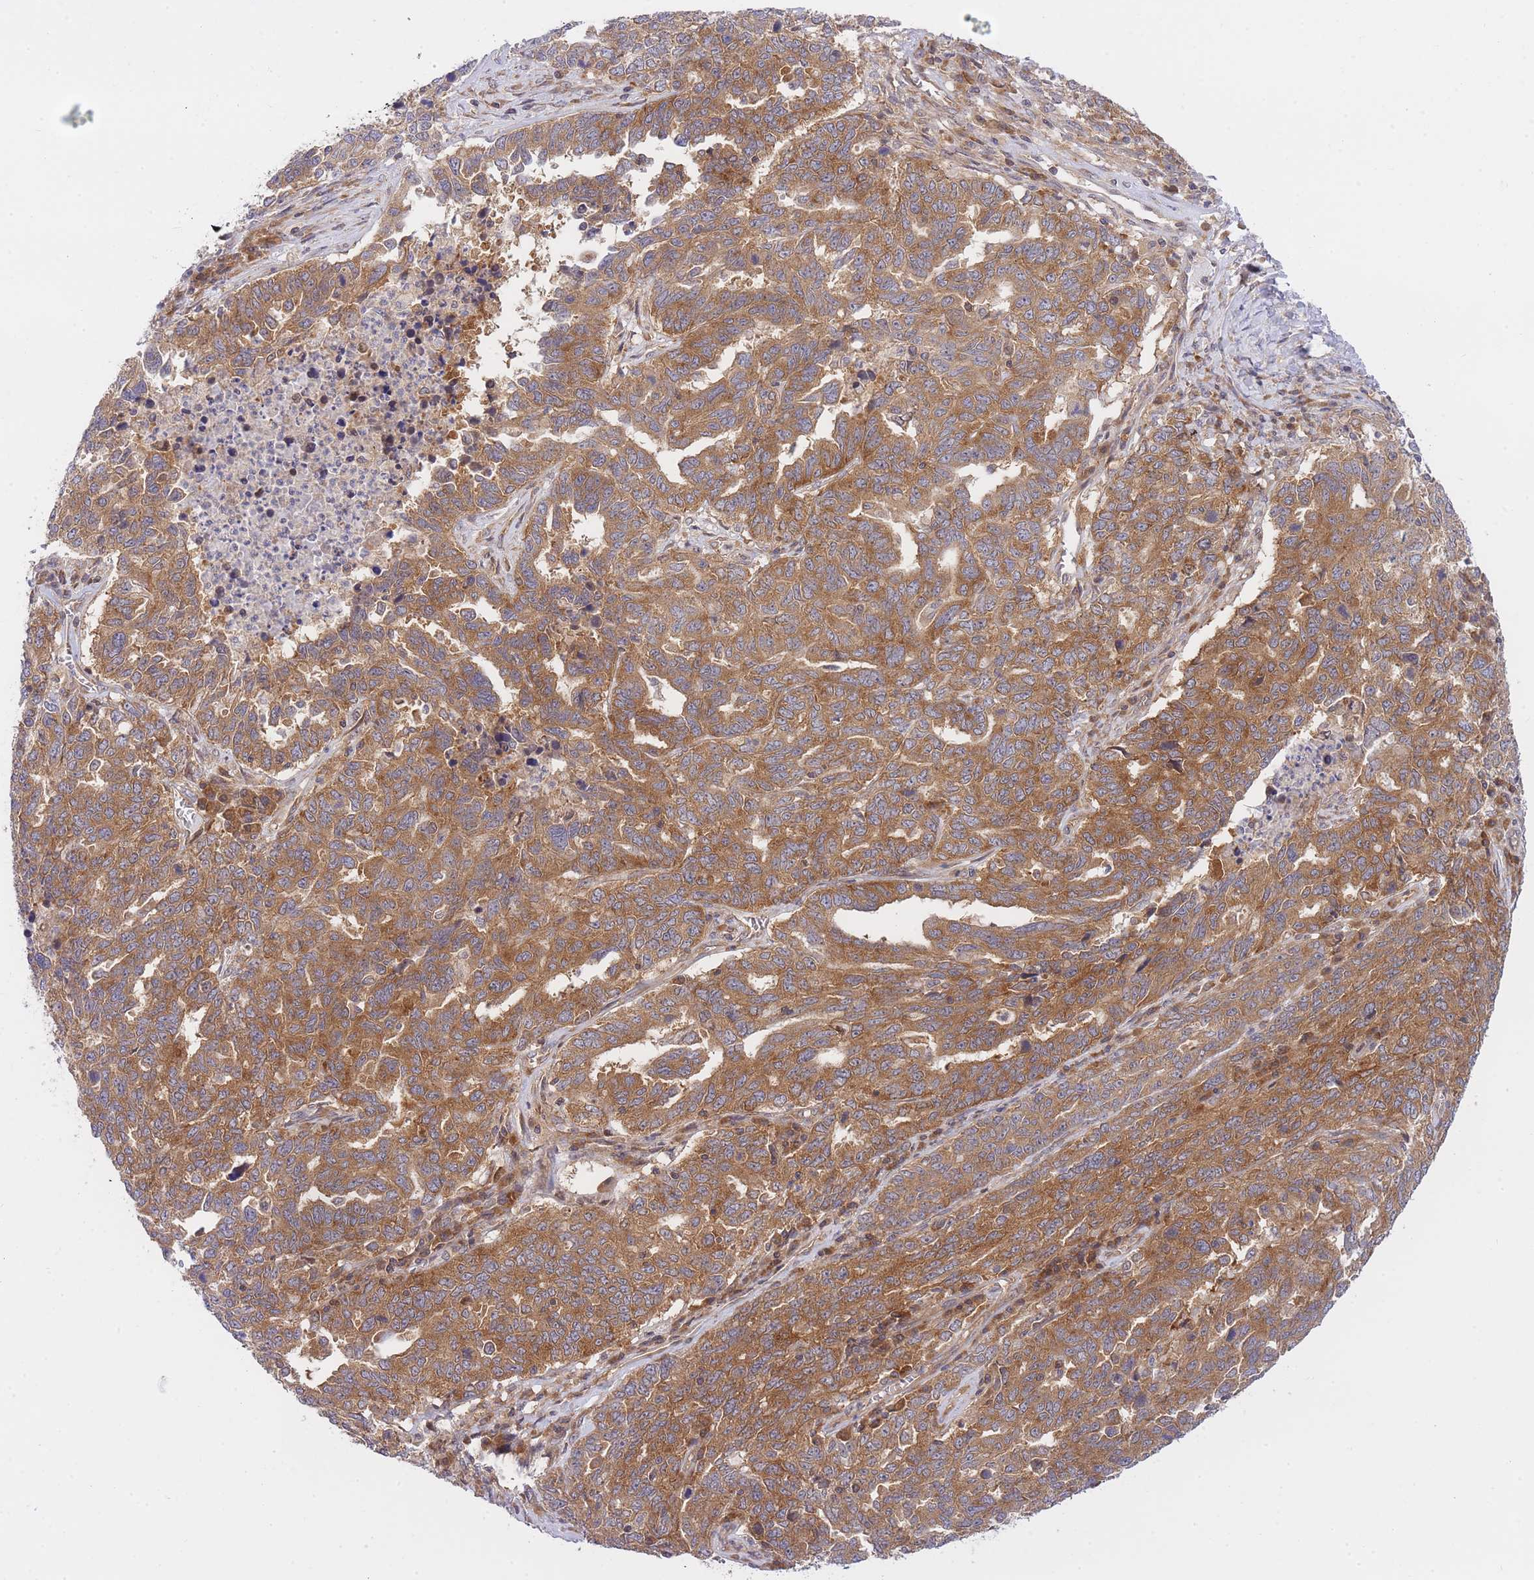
{"staining": {"intensity": "moderate", "quantity": ">75%", "location": "cytoplasmic/membranous"}, "tissue": "ovarian cancer", "cell_type": "Tumor cells", "image_type": "cancer", "snomed": [{"axis": "morphology", "description": "Carcinoma, endometroid"}, {"axis": "topography", "description": "Ovary"}], "caption": "Immunohistochemical staining of ovarian cancer (endometroid carcinoma) exhibits moderate cytoplasmic/membranous protein staining in about >75% of tumor cells.", "gene": "EIF2B2", "patient": {"sex": "female", "age": 62}}